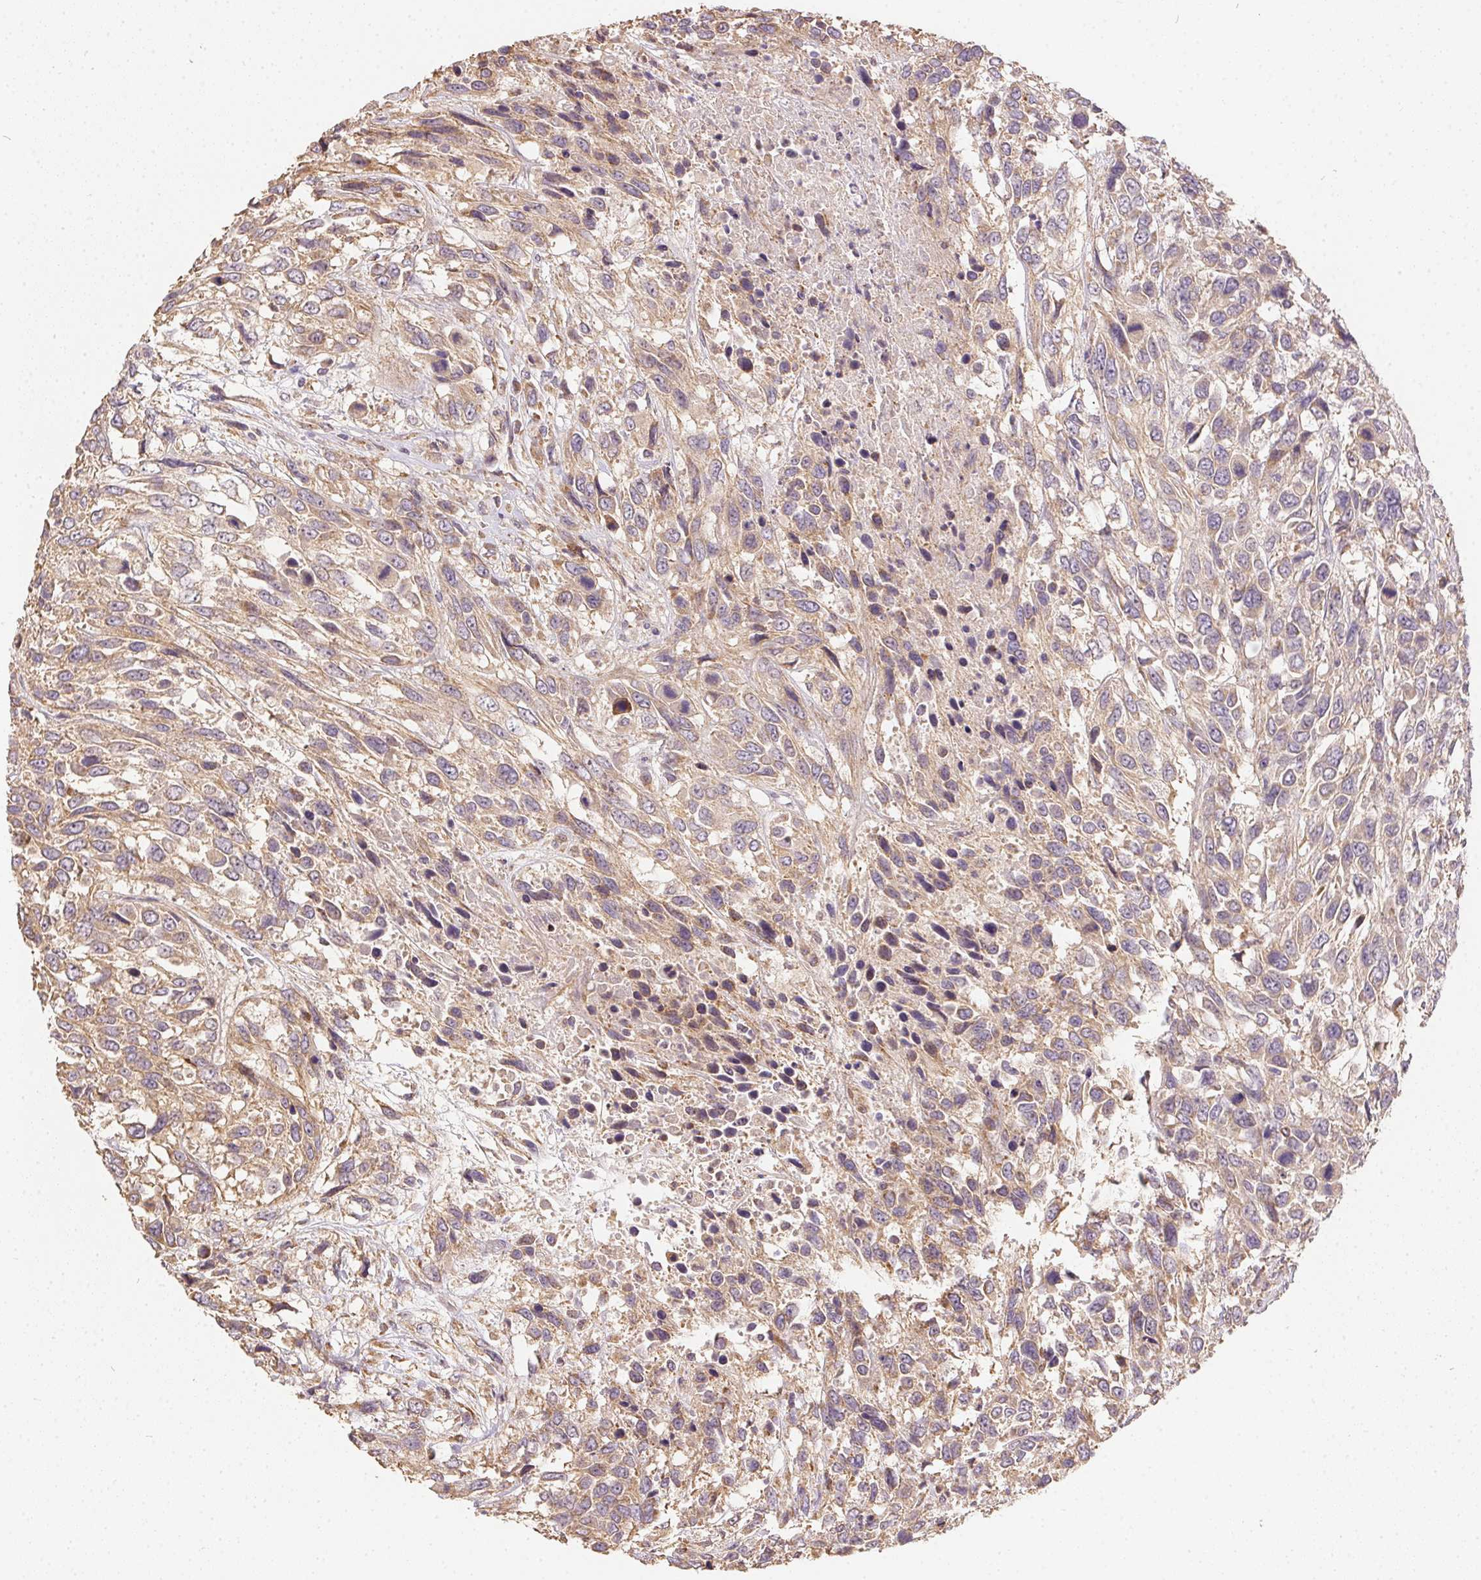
{"staining": {"intensity": "moderate", "quantity": ">75%", "location": "cytoplasmic/membranous"}, "tissue": "urothelial cancer", "cell_type": "Tumor cells", "image_type": "cancer", "snomed": [{"axis": "morphology", "description": "Urothelial carcinoma, High grade"}, {"axis": "topography", "description": "Urinary bladder"}], "caption": "Tumor cells exhibit medium levels of moderate cytoplasmic/membranous staining in about >75% of cells in urothelial cancer.", "gene": "REV3L", "patient": {"sex": "female", "age": 70}}